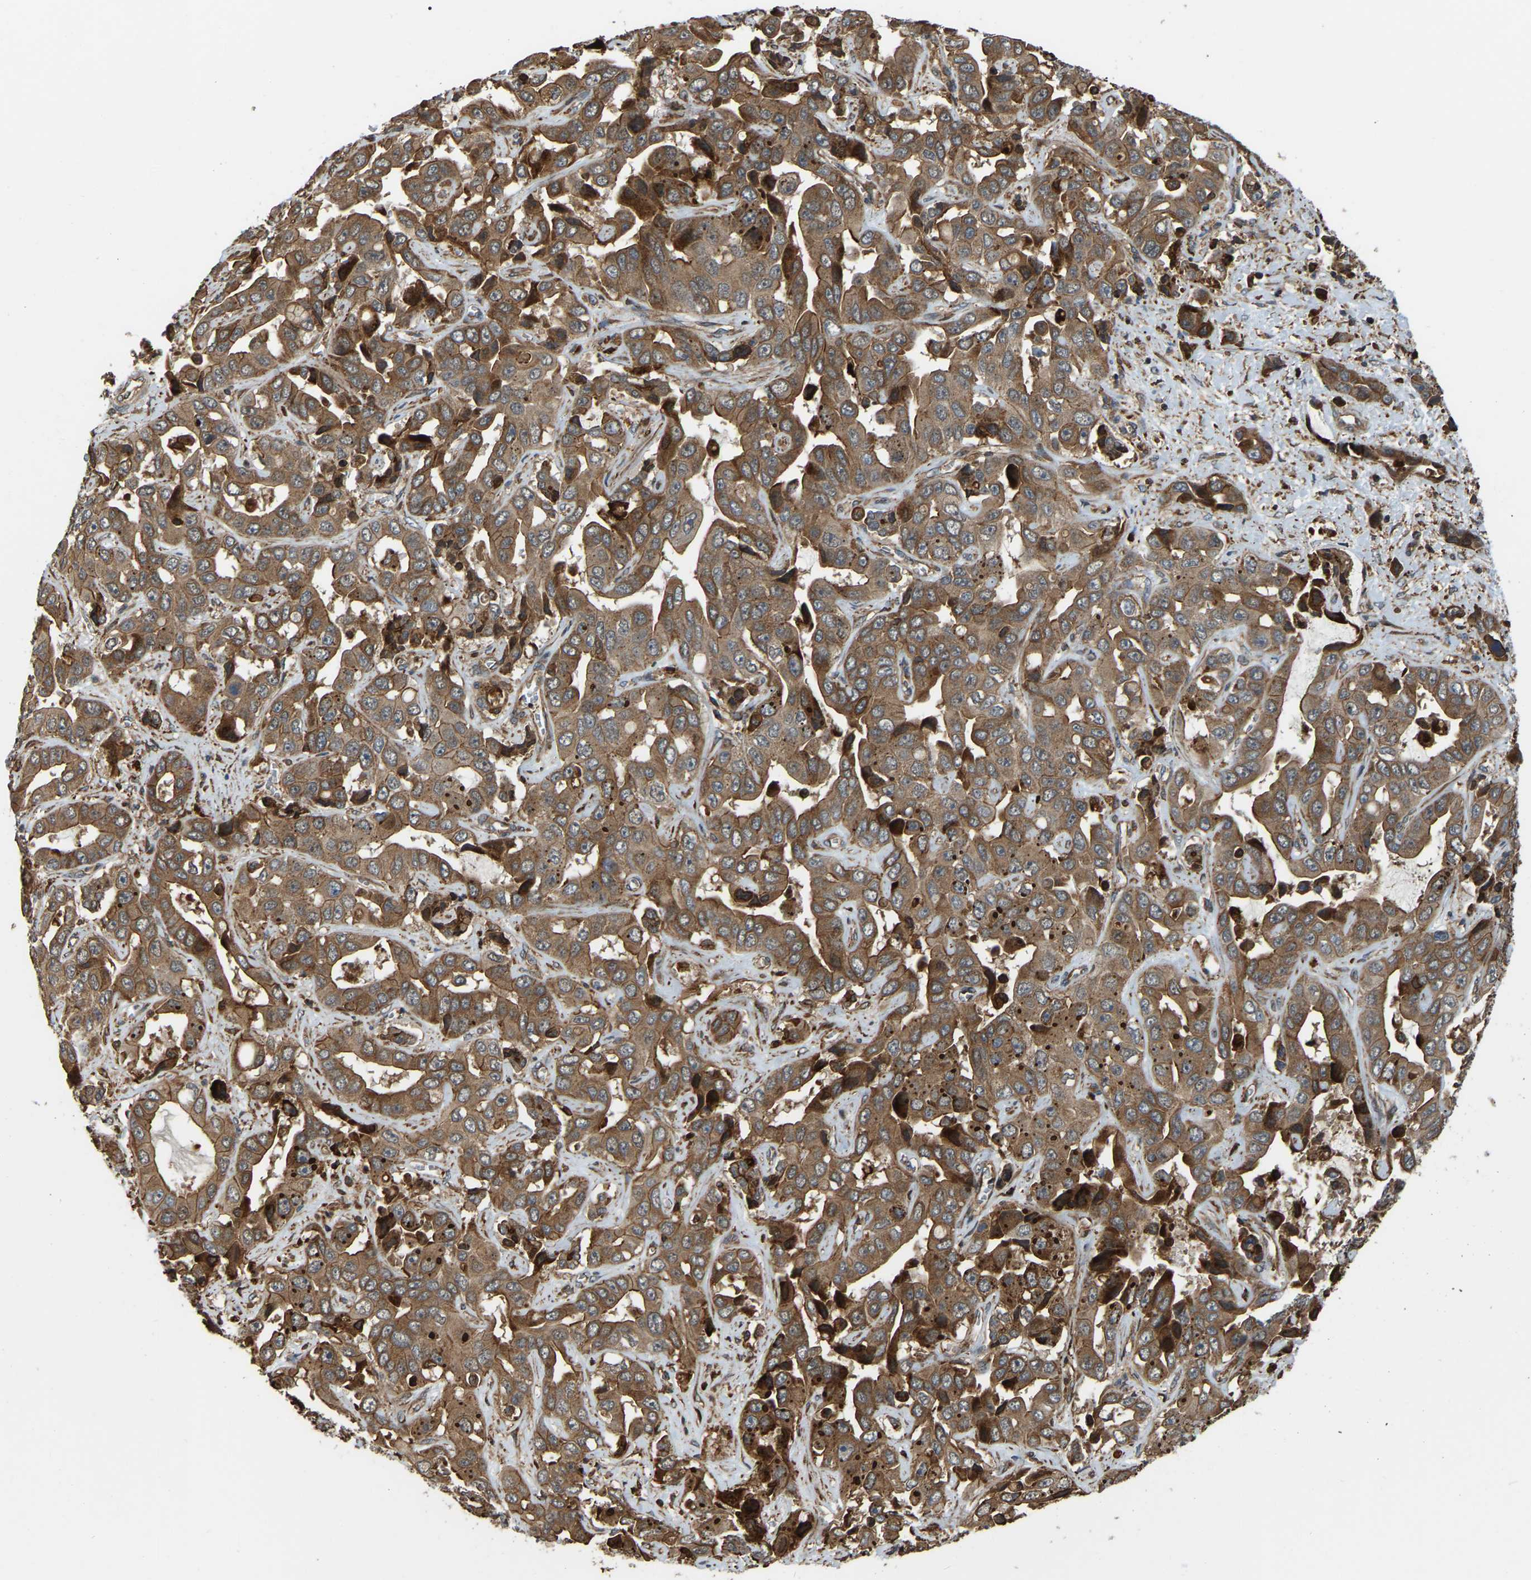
{"staining": {"intensity": "moderate", "quantity": ">75%", "location": "cytoplasmic/membranous"}, "tissue": "liver cancer", "cell_type": "Tumor cells", "image_type": "cancer", "snomed": [{"axis": "morphology", "description": "Cholangiocarcinoma"}, {"axis": "topography", "description": "Liver"}], "caption": "DAB immunohistochemical staining of human liver cancer (cholangiocarcinoma) shows moderate cytoplasmic/membranous protein expression in about >75% of tumor cells. The staining was performed using DAB, with brown indicating positive protein expression. Nuclei are stained blue with hematoxylin.", "gene": "SAMD9L", "patient": {"sex": "female", "age": 52}}